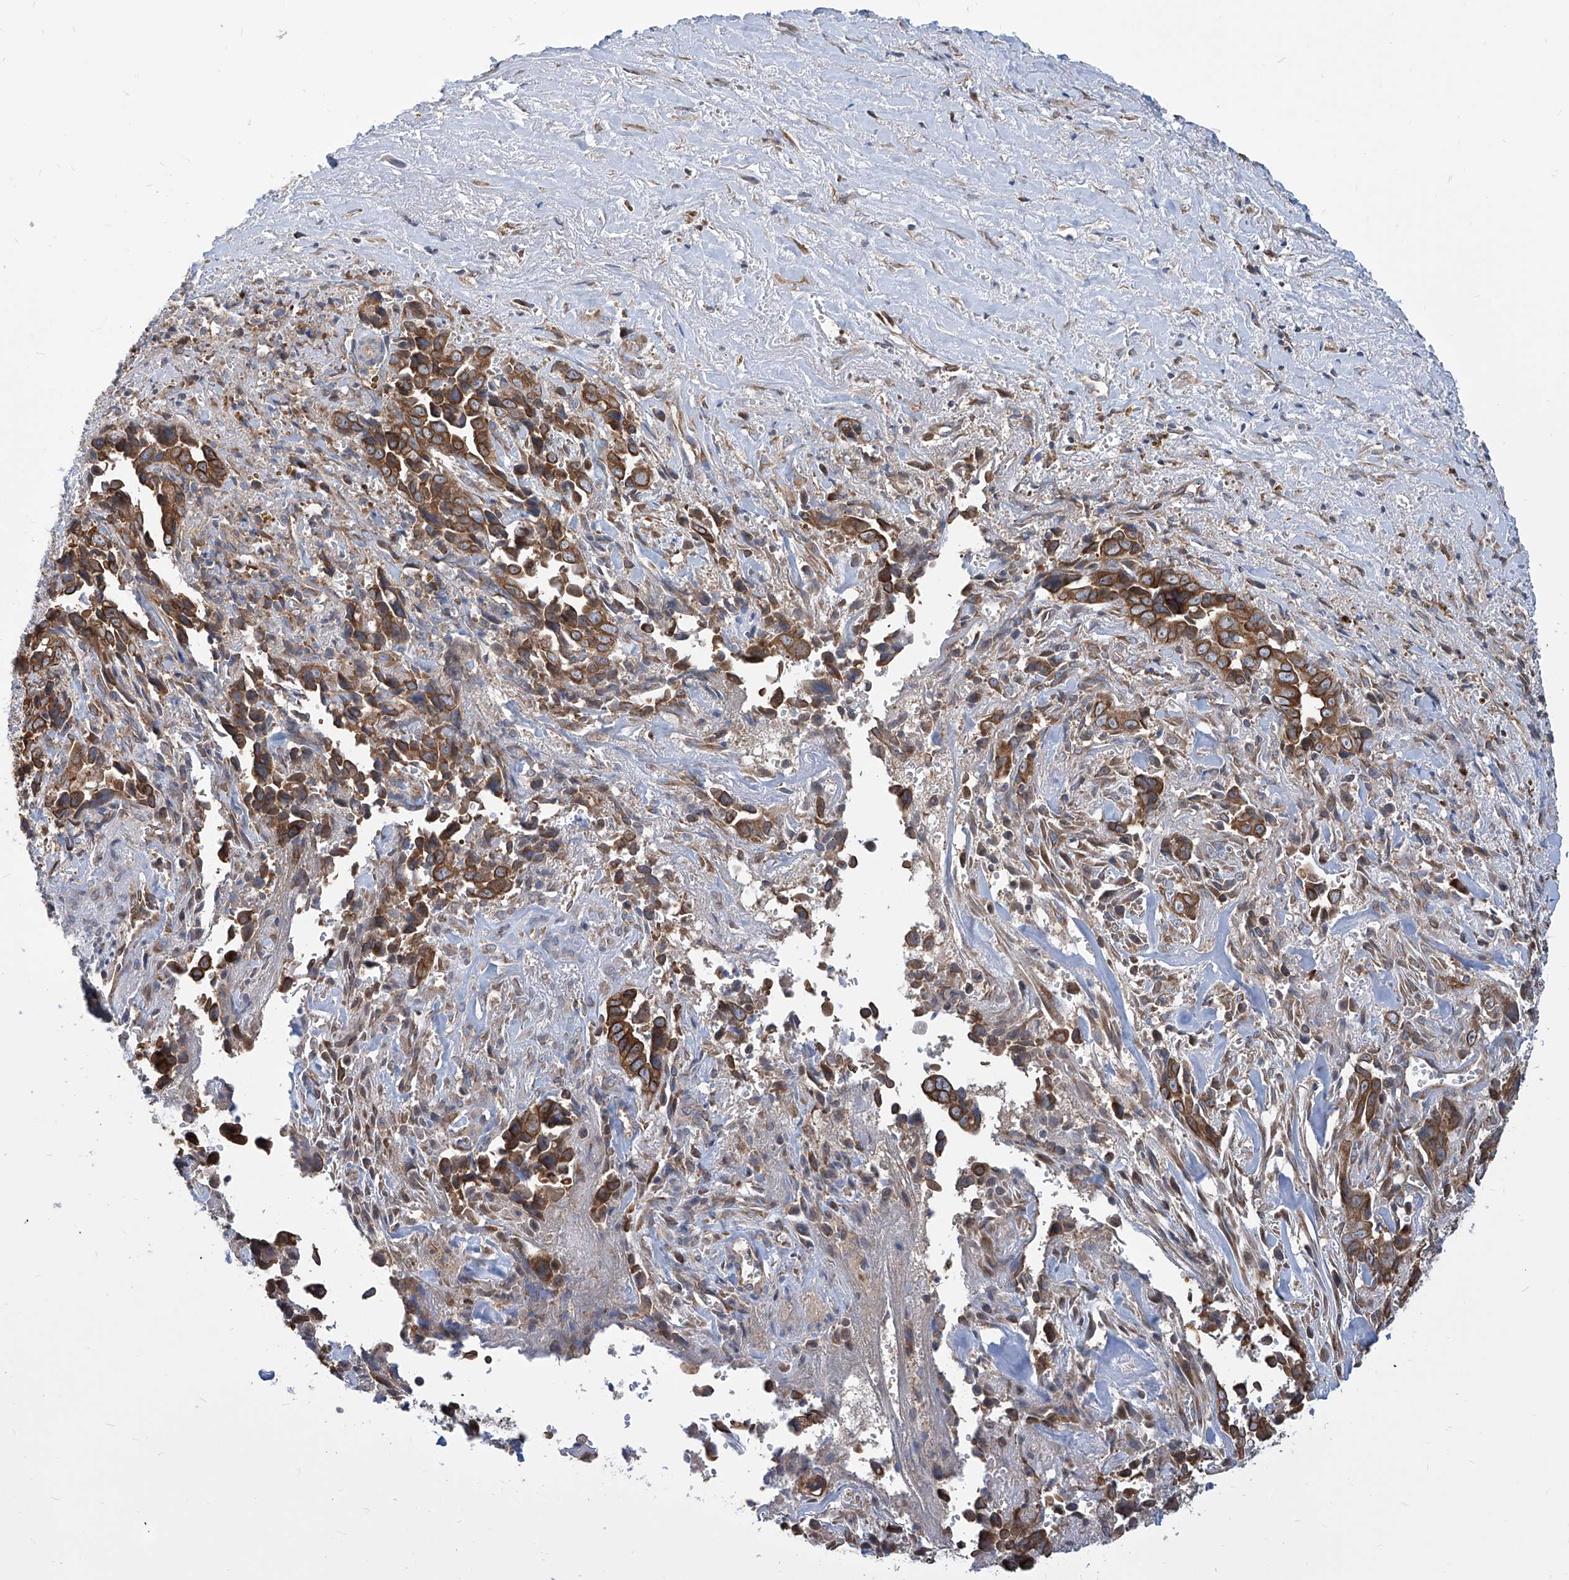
{"staining": {"intensity": "strong", "quantity": ">75%", "location": "cytoplasmic/membranous"}, "tissue": "liver cancer", "cell_type": "Tumor cells", "image_type": "cancer", "snomed": [{"axis": "morphology", "description": "Cholangiocarcinoma"}, {"axis": "topography", "description": "Liver"}], "caption": "Liver cancer was stained to show a protein in brown. There is high levels of strong cytoplasmic/membranous expression in about >75% of tumor cells.", "gene": "FAM83B", "patient": {"sex": "female", "age": 79}}